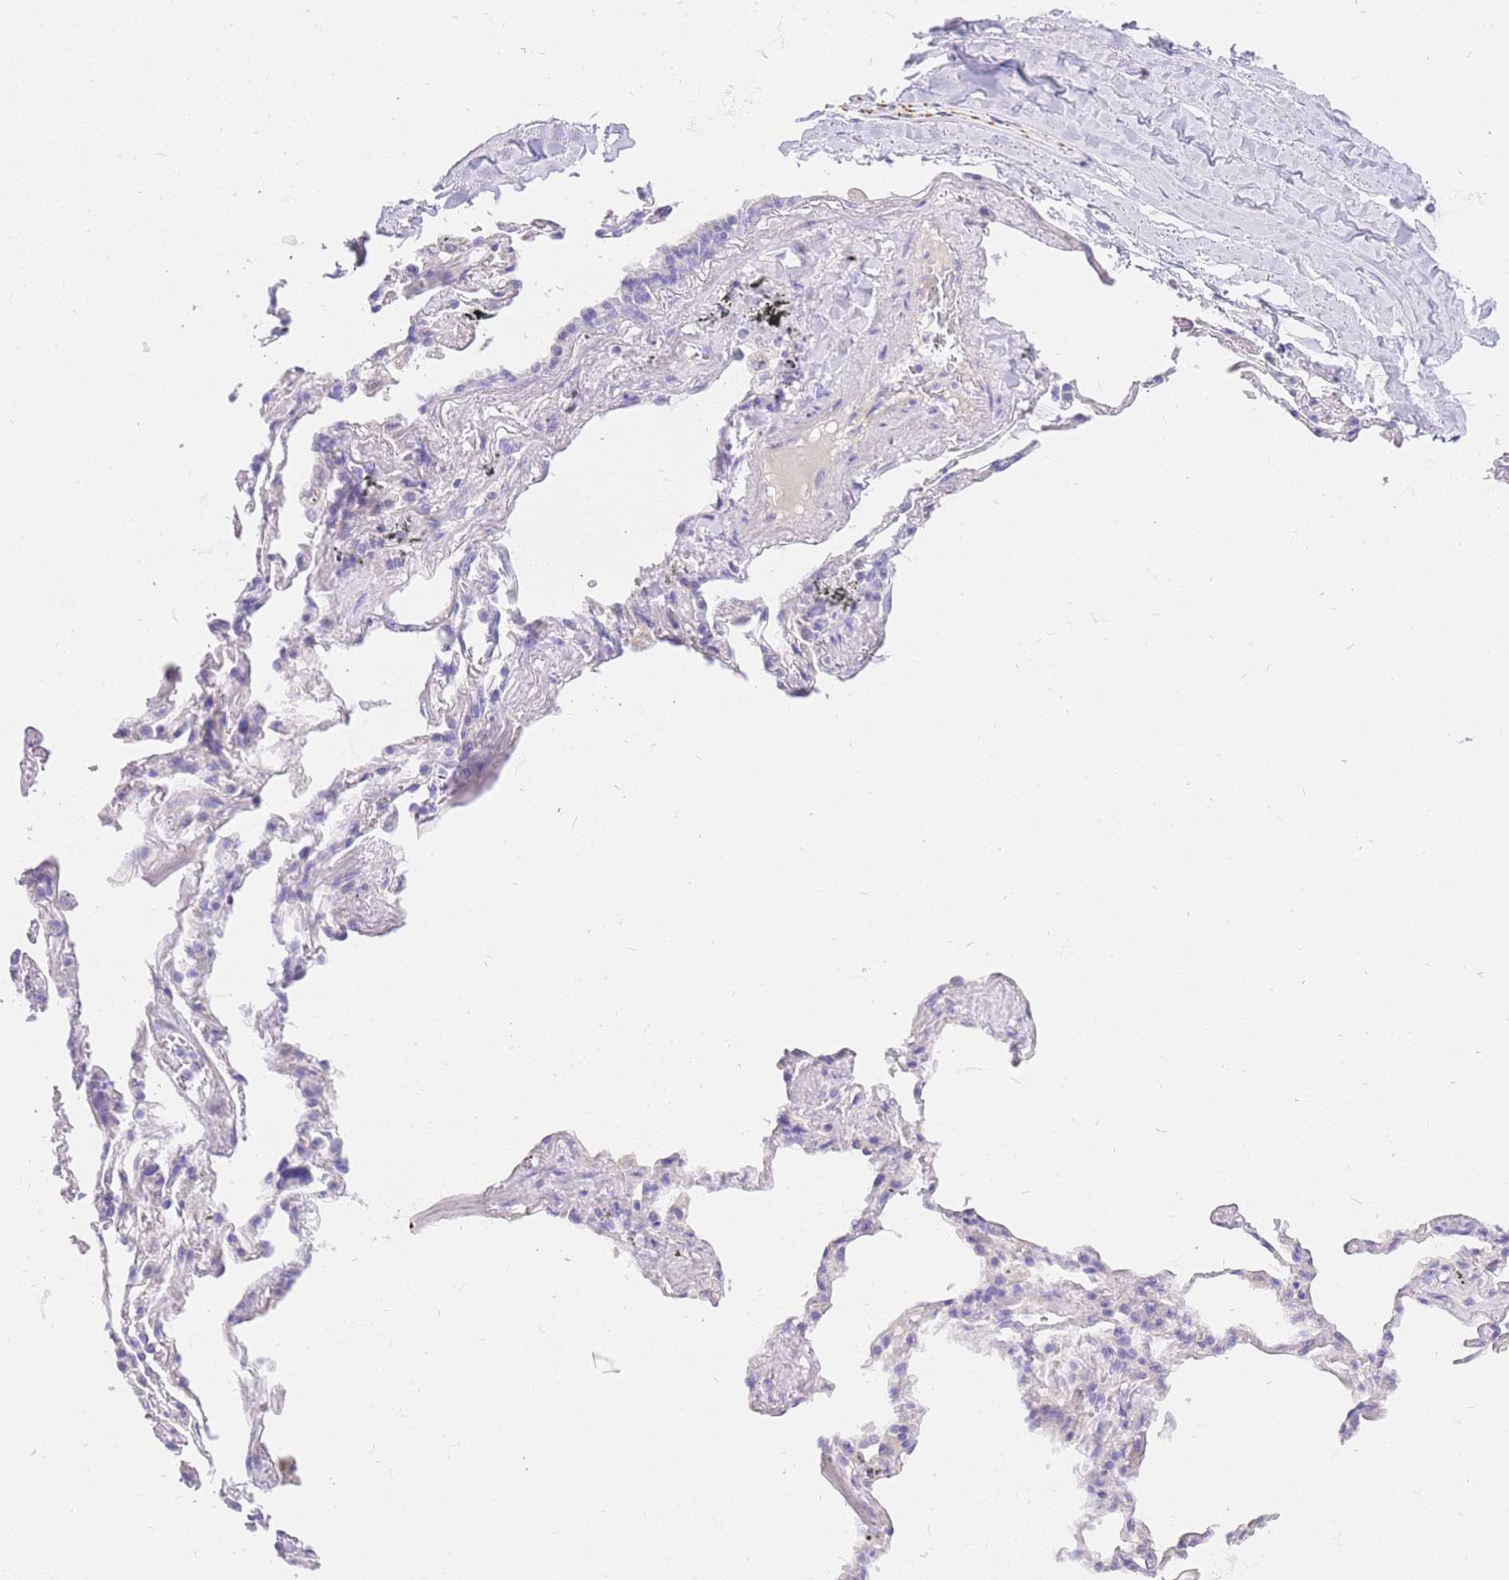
{"staining": {"intensity": "negative", "quantity": "none", "location": "none"}, "tissue": "adipose tissue", "cell_type": "Adipocytes", "image_type": "normal", "snomed": [{"axis": "morphology", "description": "Normal tissue, NOS"}, {"axis": "topography", "description": "Lymph node"}, {"axis": "topography", "description": "Bronchus"}], "caption": "Human adipose tissue stained for a protein using immunohistochemistry (IHC) displays no expression in adipocytes.", "gene": "UPK1A", "patient": {"sex": "male", "age": 63}}